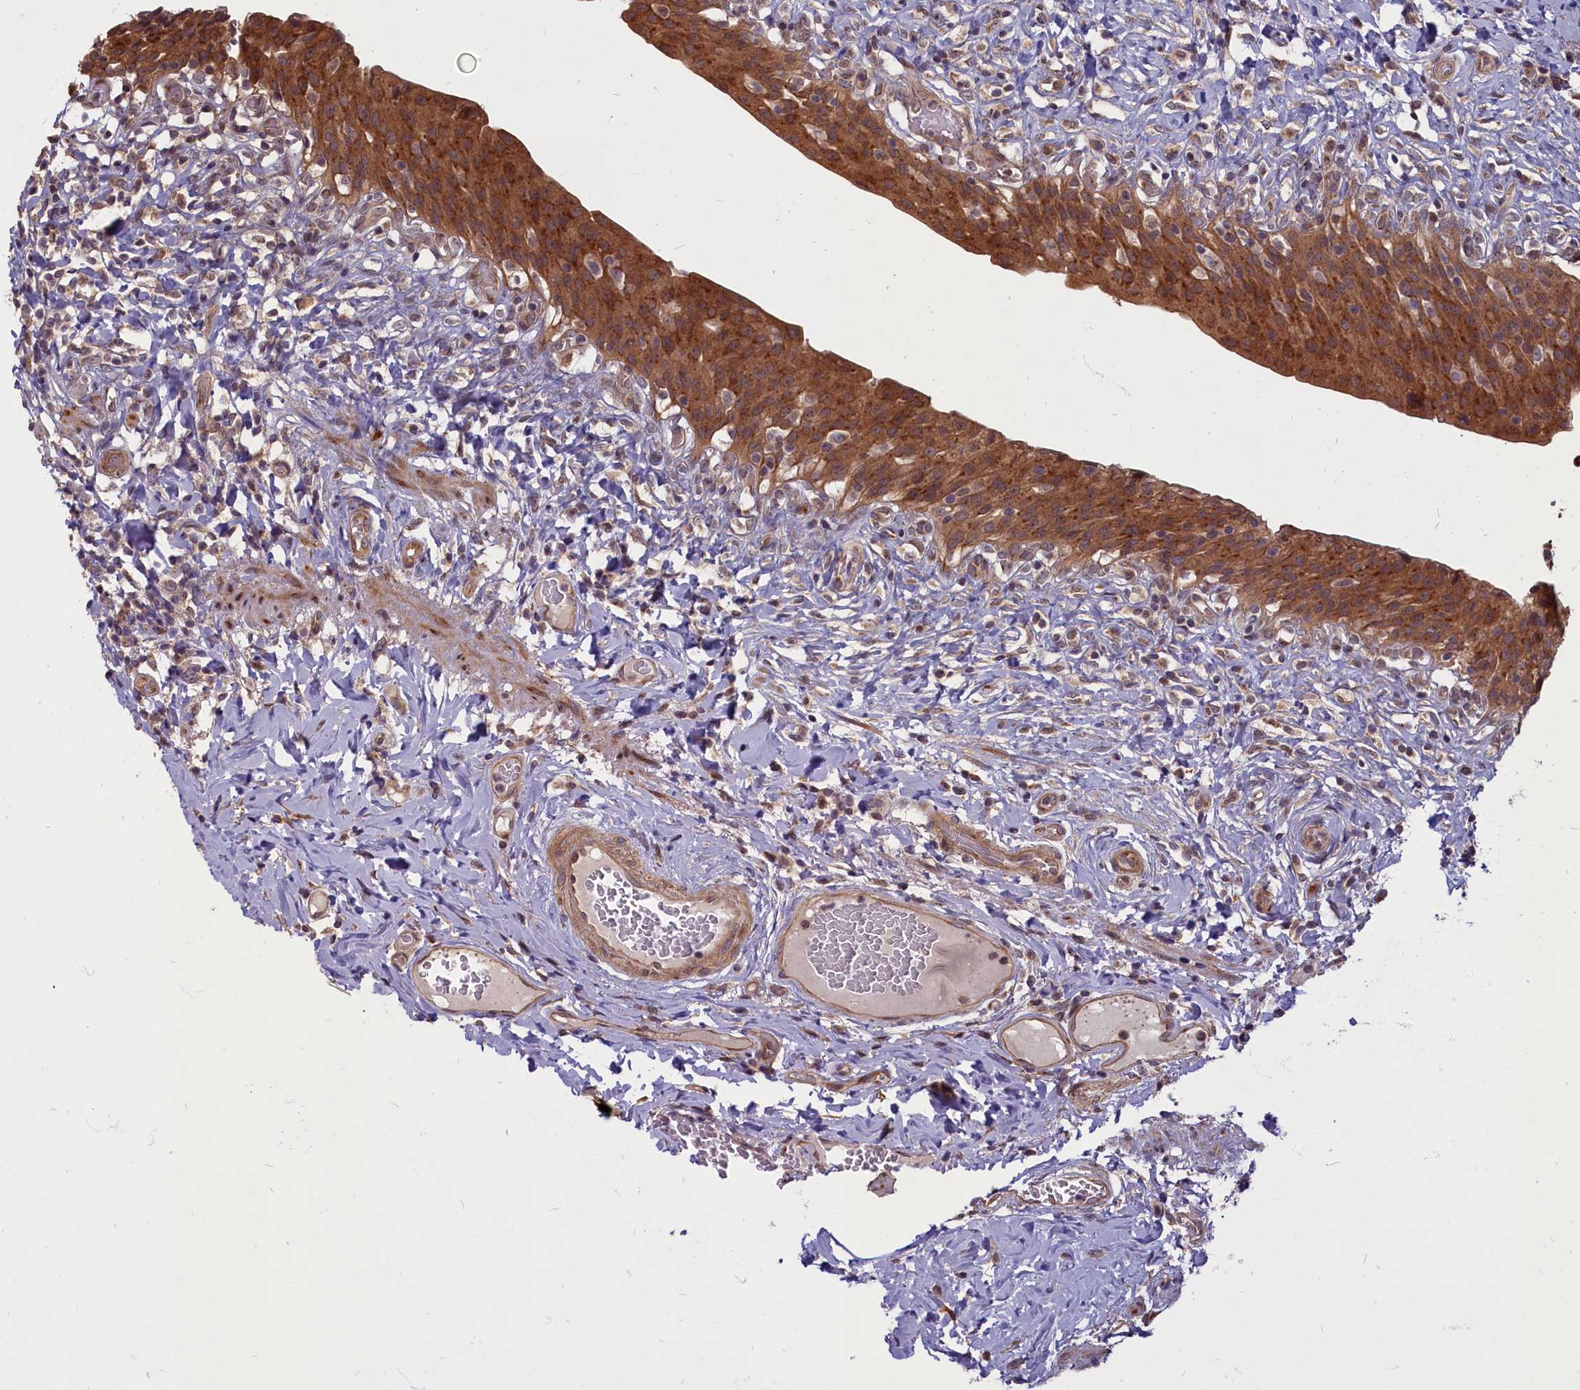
{"staining": {"intensity": "strong", "quantity": ">75%", "location": "cytoplasmic/membranous"}, "tissue": "urinary bladder", "cell_type": "Urothelial cells", "image_type": "normal", "snomed": [{"axis": "morphology", "description": "Normal tissue, NOS"}, {"axis": "morphology", "description": "Inflammation, NOS"}, {"axis": "topography", "description": "Urinary bladder"}], "caption": "Urothelial cells reveal high levels of strong cytoplasmic/membranous expression in approximately >75% of cells in unremarkable urinary bladder. The protein of interest is stained brown, and the nuclei are stained in blue (DAB (3,3'-diaminobenzidine) IHC with brightfield microscopy, high magnification).", "gene": "ENSG00000274944", "patient": {"sex": "male", "age": 64}}